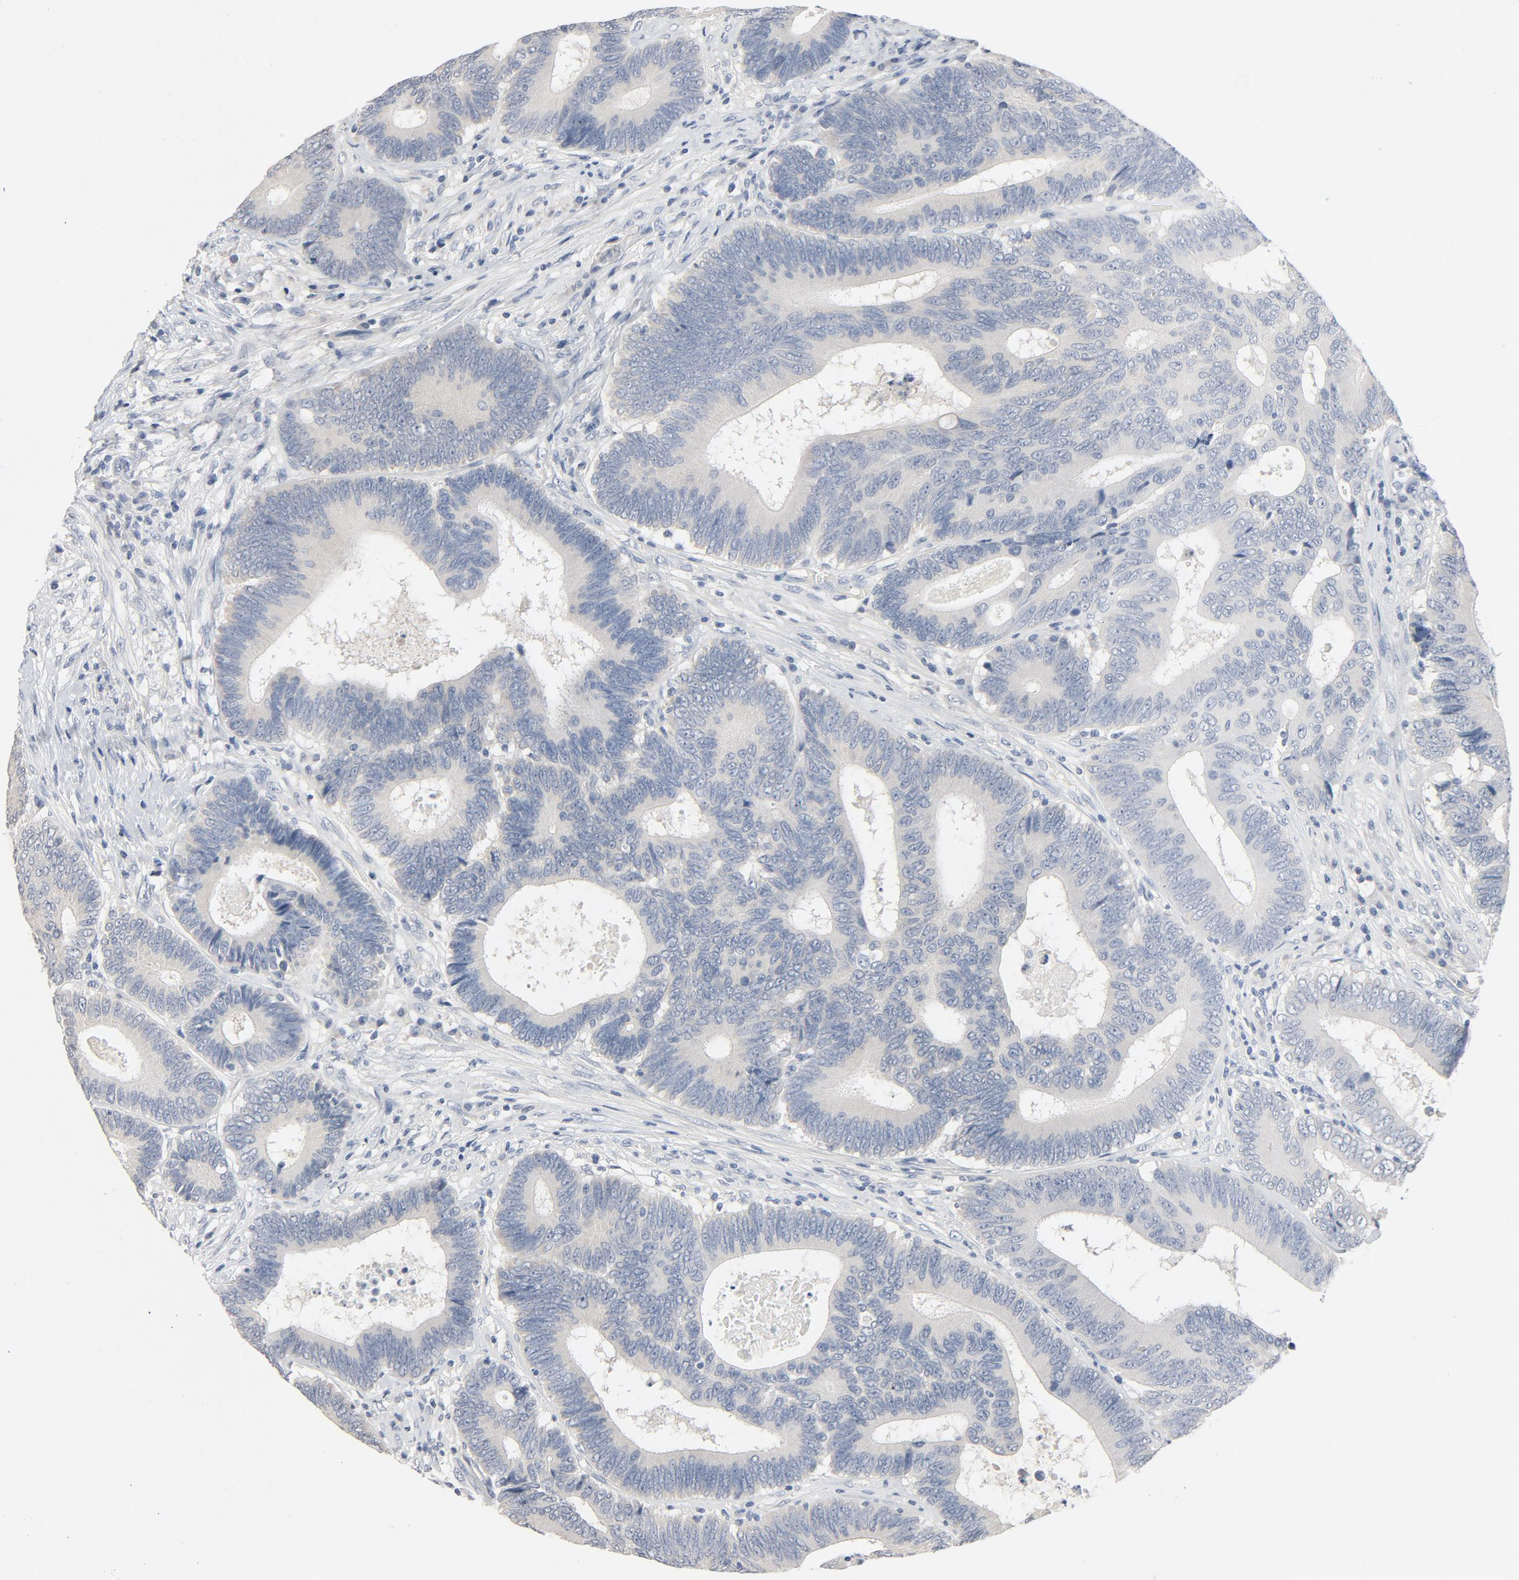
{"staining": {"intensity": "negative", "quantity": "none", "location": "none"}, "tissue": "colorectal cancer", "cell_type": "Tumor cells", "image_type": "cancer", "snomed": [{"axis": "morphology", "description": "Adenocarcinoma, NOS"}, {"axis": "topography", "description": "Colon"}], "caption": "Immunohistochemistry of colorectal cancer reveals no positivity in tumor cells. (Brightfield microscopy of DAB (3,3'-diaminobenzidine) immunohistochemistry at high magnification).", "gene": "ZCCHC13", "patient": {"sex": "female", "age": 78}}